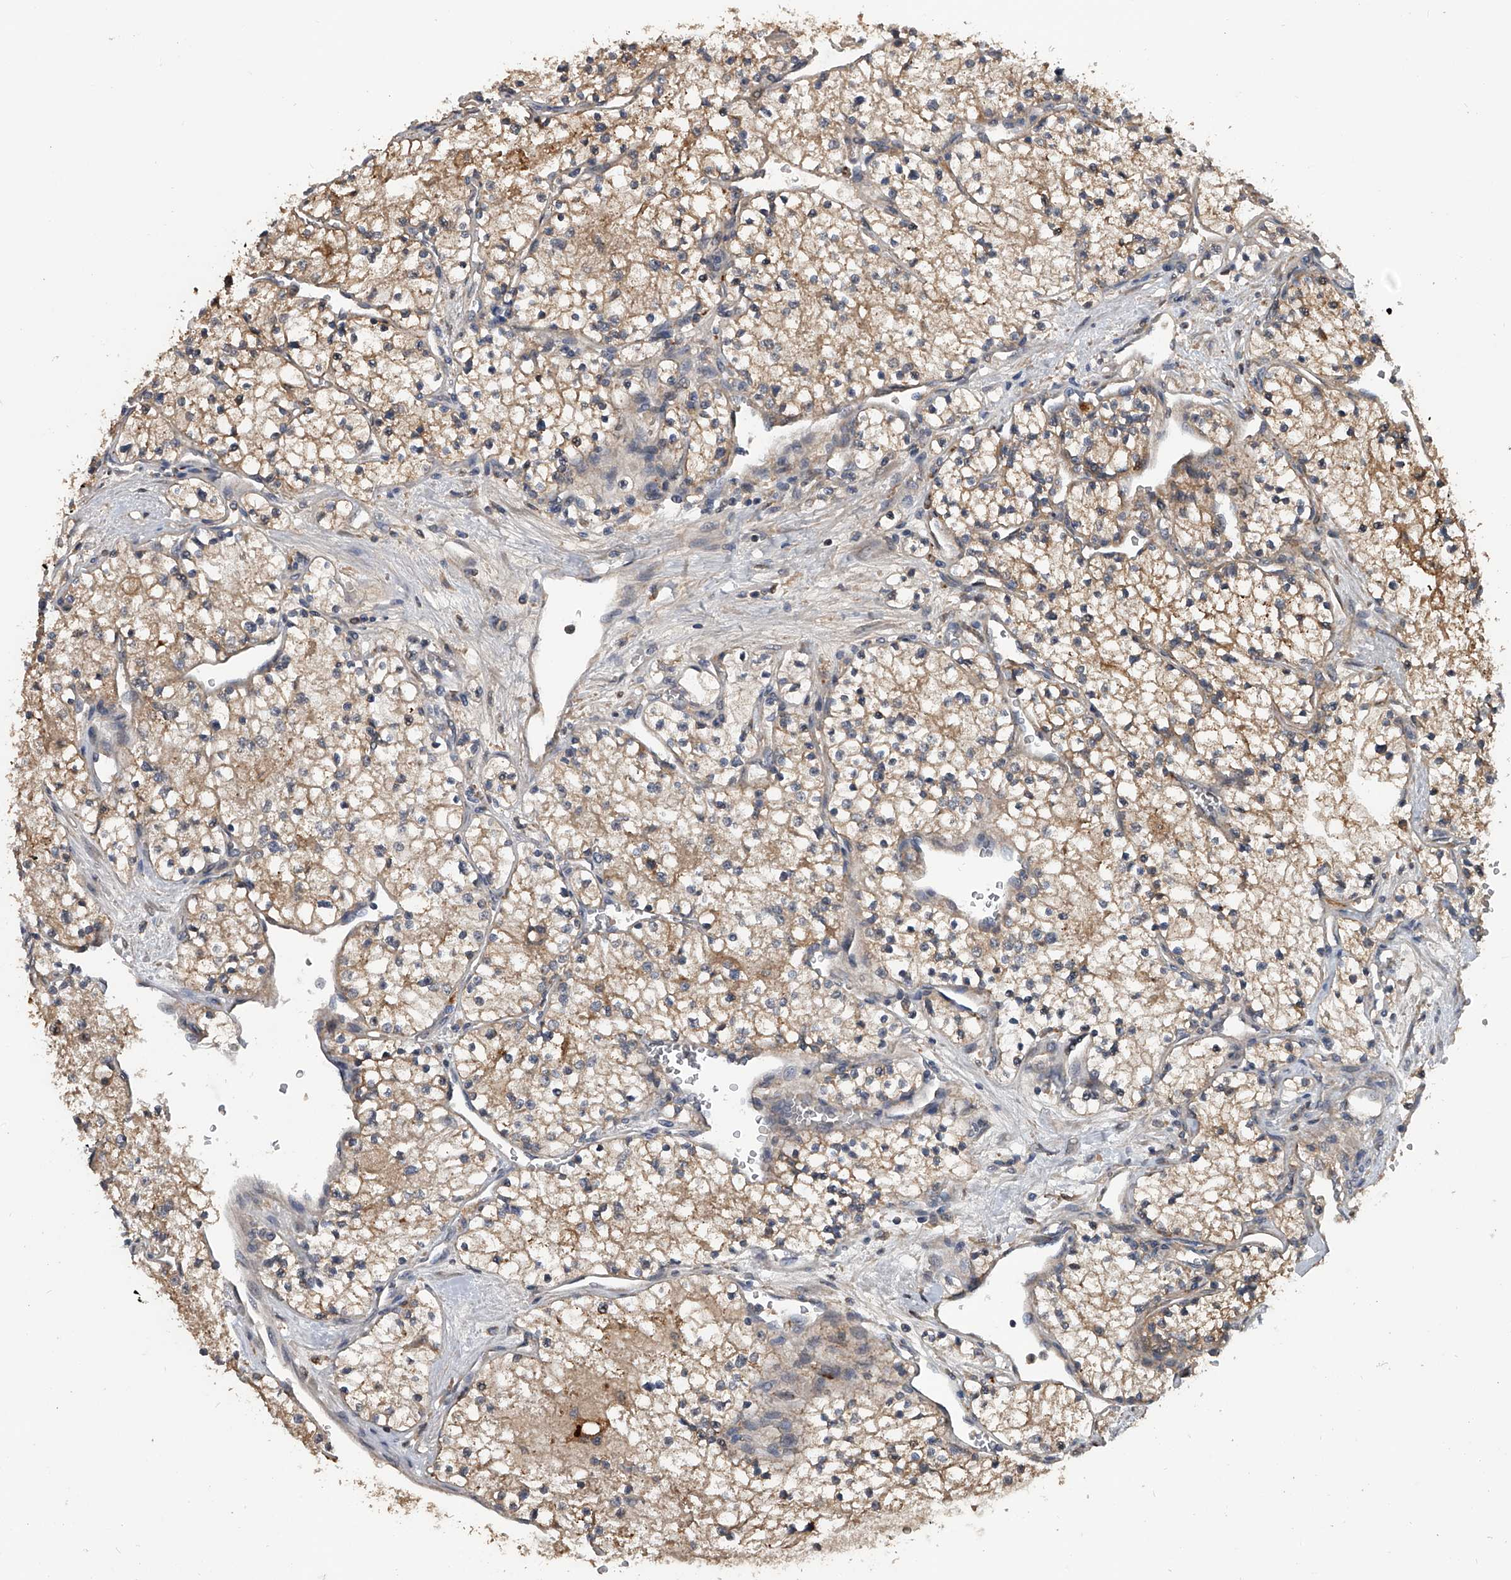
{"staining": {"intensity": "moderate", "quantity": ">75%", "location": "cytoplasmic/membranous"}, "tissue": "renal cancer", "cell_type": "Tumor cells", "image_type": "cancer", "snomed": [{"axis": "morphology", "description": "Normal tissue, NOS"}, {"axis": "morphology", "description": "Adenocarcinoma, NOS"}, {"axis": "topography", "description": "Kidney"}], "caption": "The image exhibits staining of adenocarcinoma (renal), revealing moderate cytoplasmic/membranous protein expression (brown color) within tumor cells.", "gene": "DOCK9", "patient": {"sex": "male", "age": 68}}